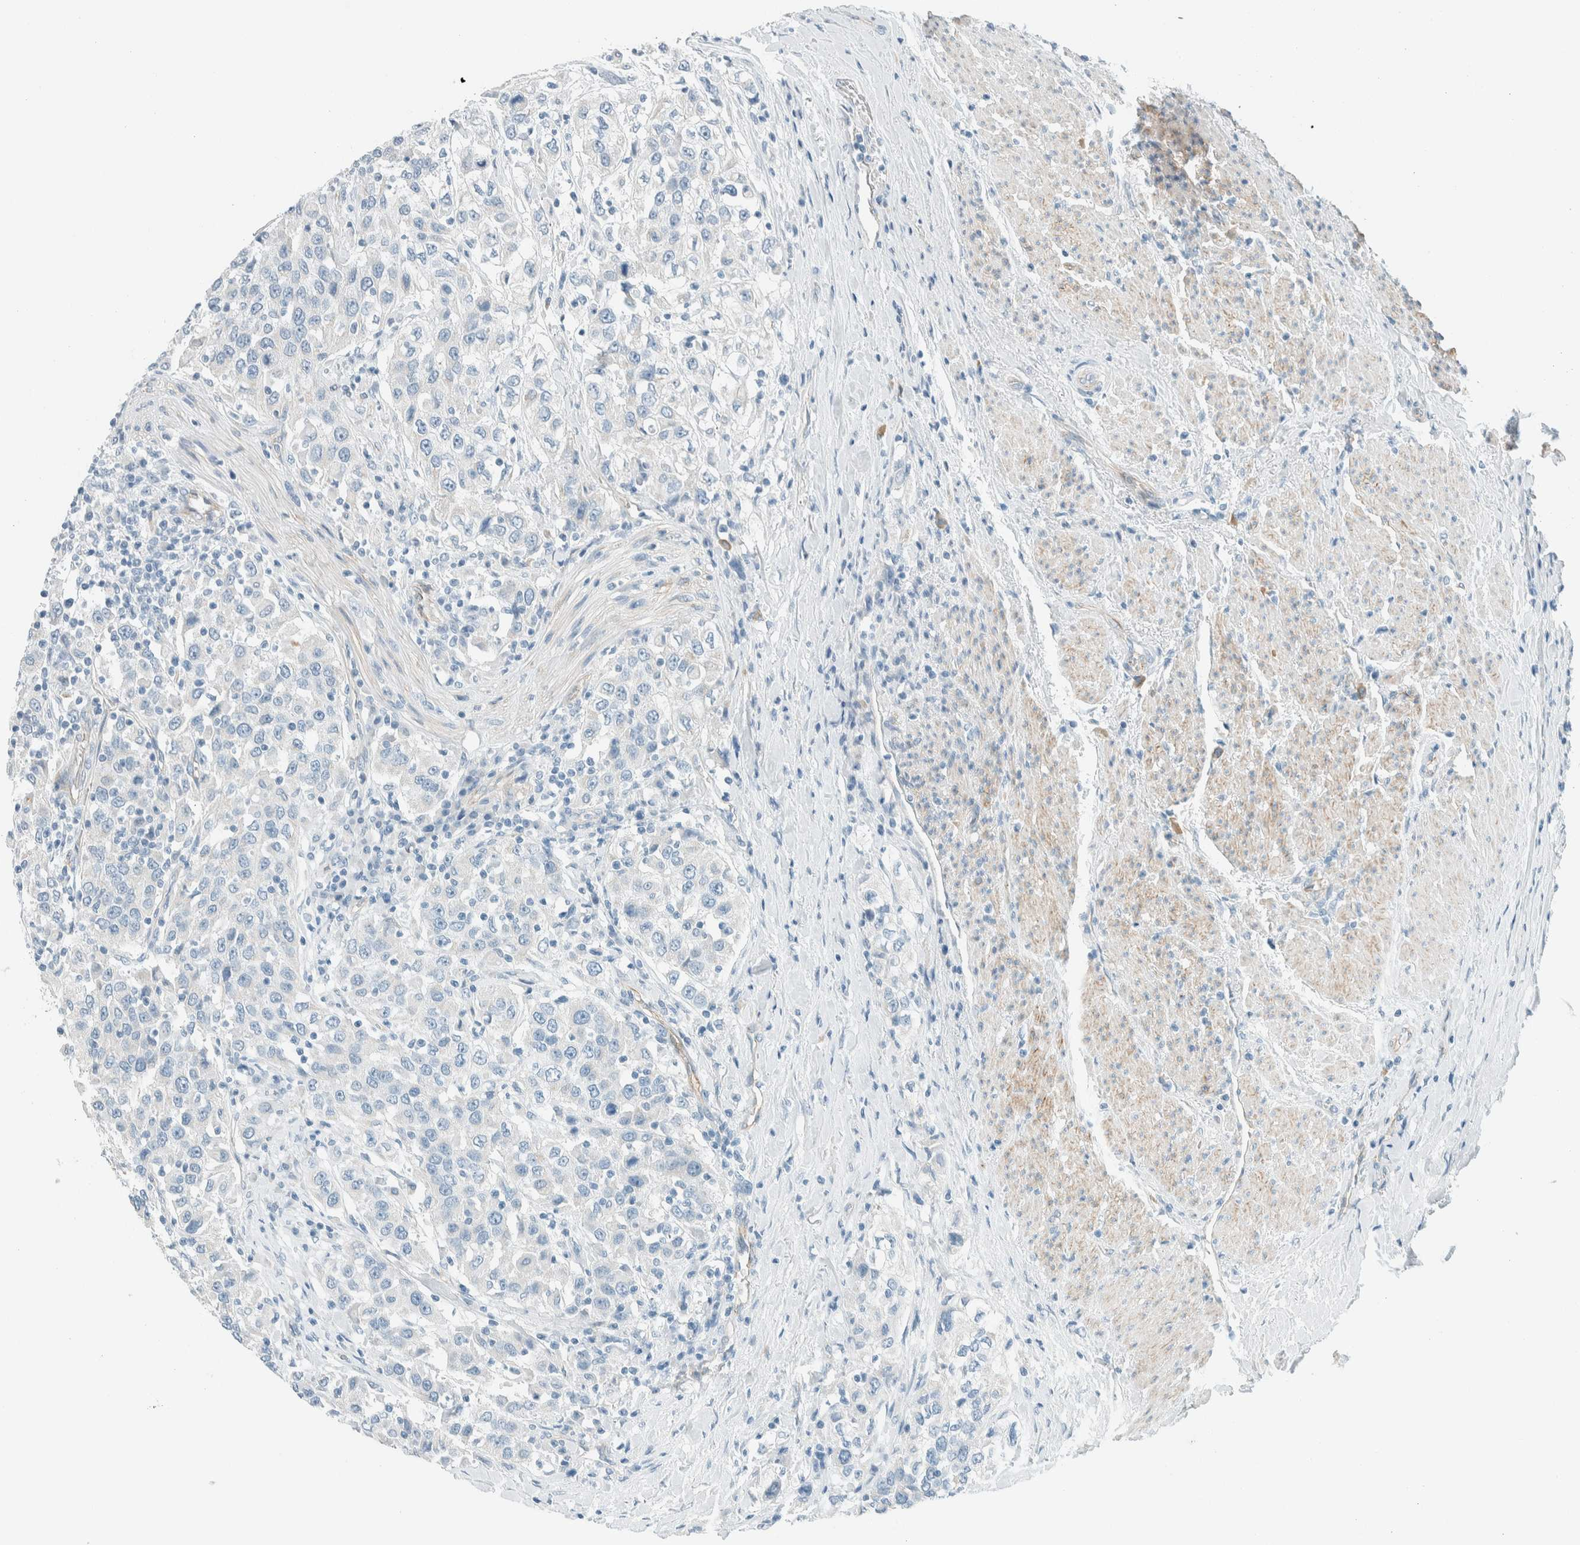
{"staining": {"intensity": "negative", "quantity": "none", "location": "none"}, "tissue": "urothelial cancer", "cell_type": "Tumor cells", "image_type": "cancer", "snomed": [{"axis": "morphology", "description": "Urothelial carcinoma, High grade"}, {"axis": "topography", "description": "Urinary bladder"}], "caption": "IHC image of urothelial cancer stained for a protein (brown), which shows no staining in tumor cells.", "gene": "SLFN12", "patient": {"sex": "female", "age": 80}}